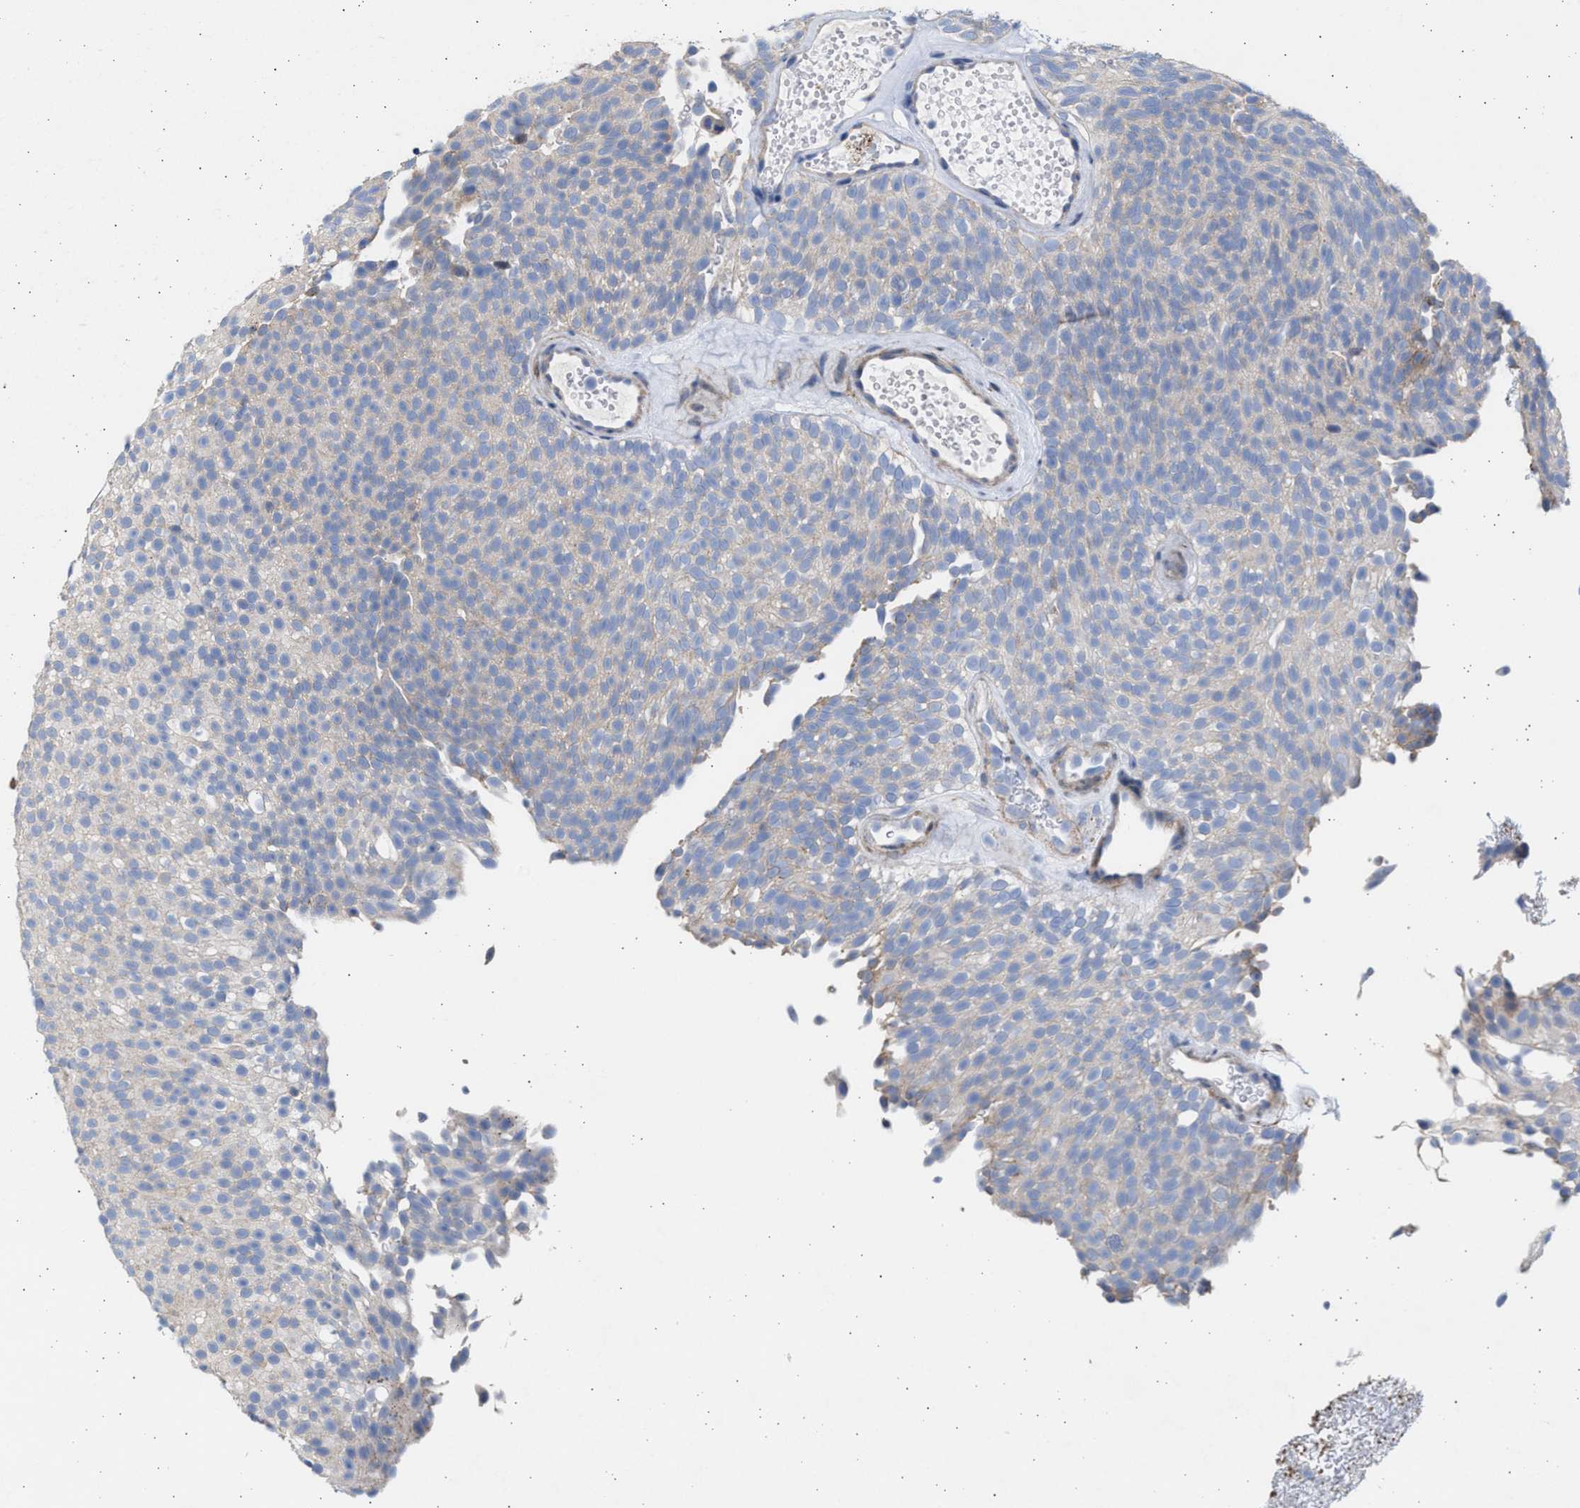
{"staining": {"intensity": "negative", "quantity": "none", "location": "none"}, "tissue": "urothelial cancer", "cell_type": "Tumor cells", "image_type": "cancer", "snomed": [{"axis": "morphology", "description": "Urothelial carcinoma, Low grade"}, {"axis": "topography", "description": "Urinary bladder"}], "caption": "Immunohistochemistry (IHC) image of low-grade urothelial carcinoma stained for a protein (brown), which displays no expression in tumor cells. (Immunohistochemistry, brightfield microscopy, high magnification).", "gene": "NBR1", "patient": {"sex": "male", "age": 78}}